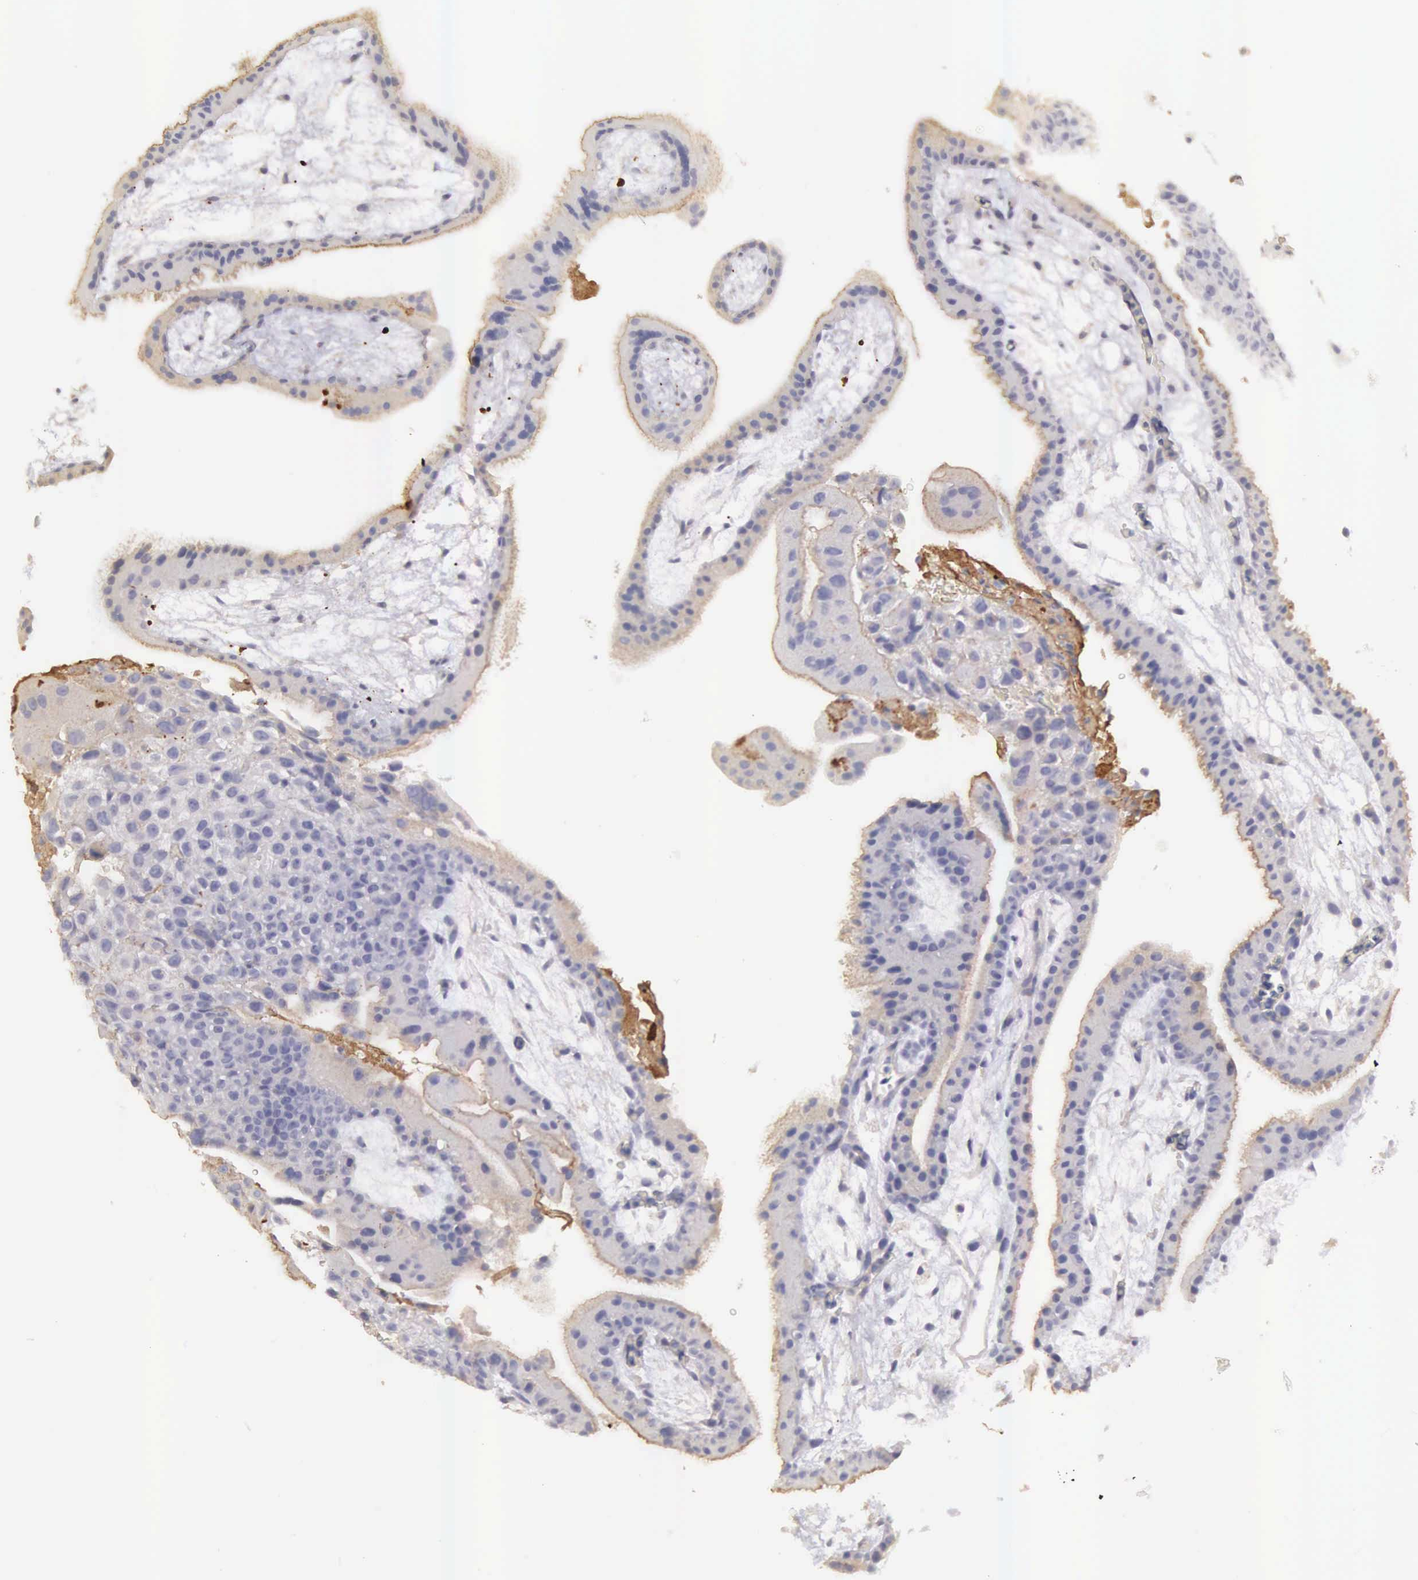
{"staining": {"intensity": "weak", "quantity": "25%-75%", "location": "cytoplasmic/membranous"}, "tissue": "placenta", "cell_type": "Decidual cells", "image_type": "normal", "snomed": [{"axis": "morphology", "description": "Normal tissue, NOS"}, {"axis": "topography", "description": "Placenta"}], "caption": "An IHC photomicrograph of normal tissue is shown. Protein staining in brown highlights weak cytoplasmic/membranous positivity in placenta within decidual cells. The protein is stained brown, and the nuclei are stained in blue (DAB (3,3'-diaminobenzidine) IHC with brightfield microscopy, high magnification).", "gene": "CLU", "patient": {"sex": "female", "age": 19}}